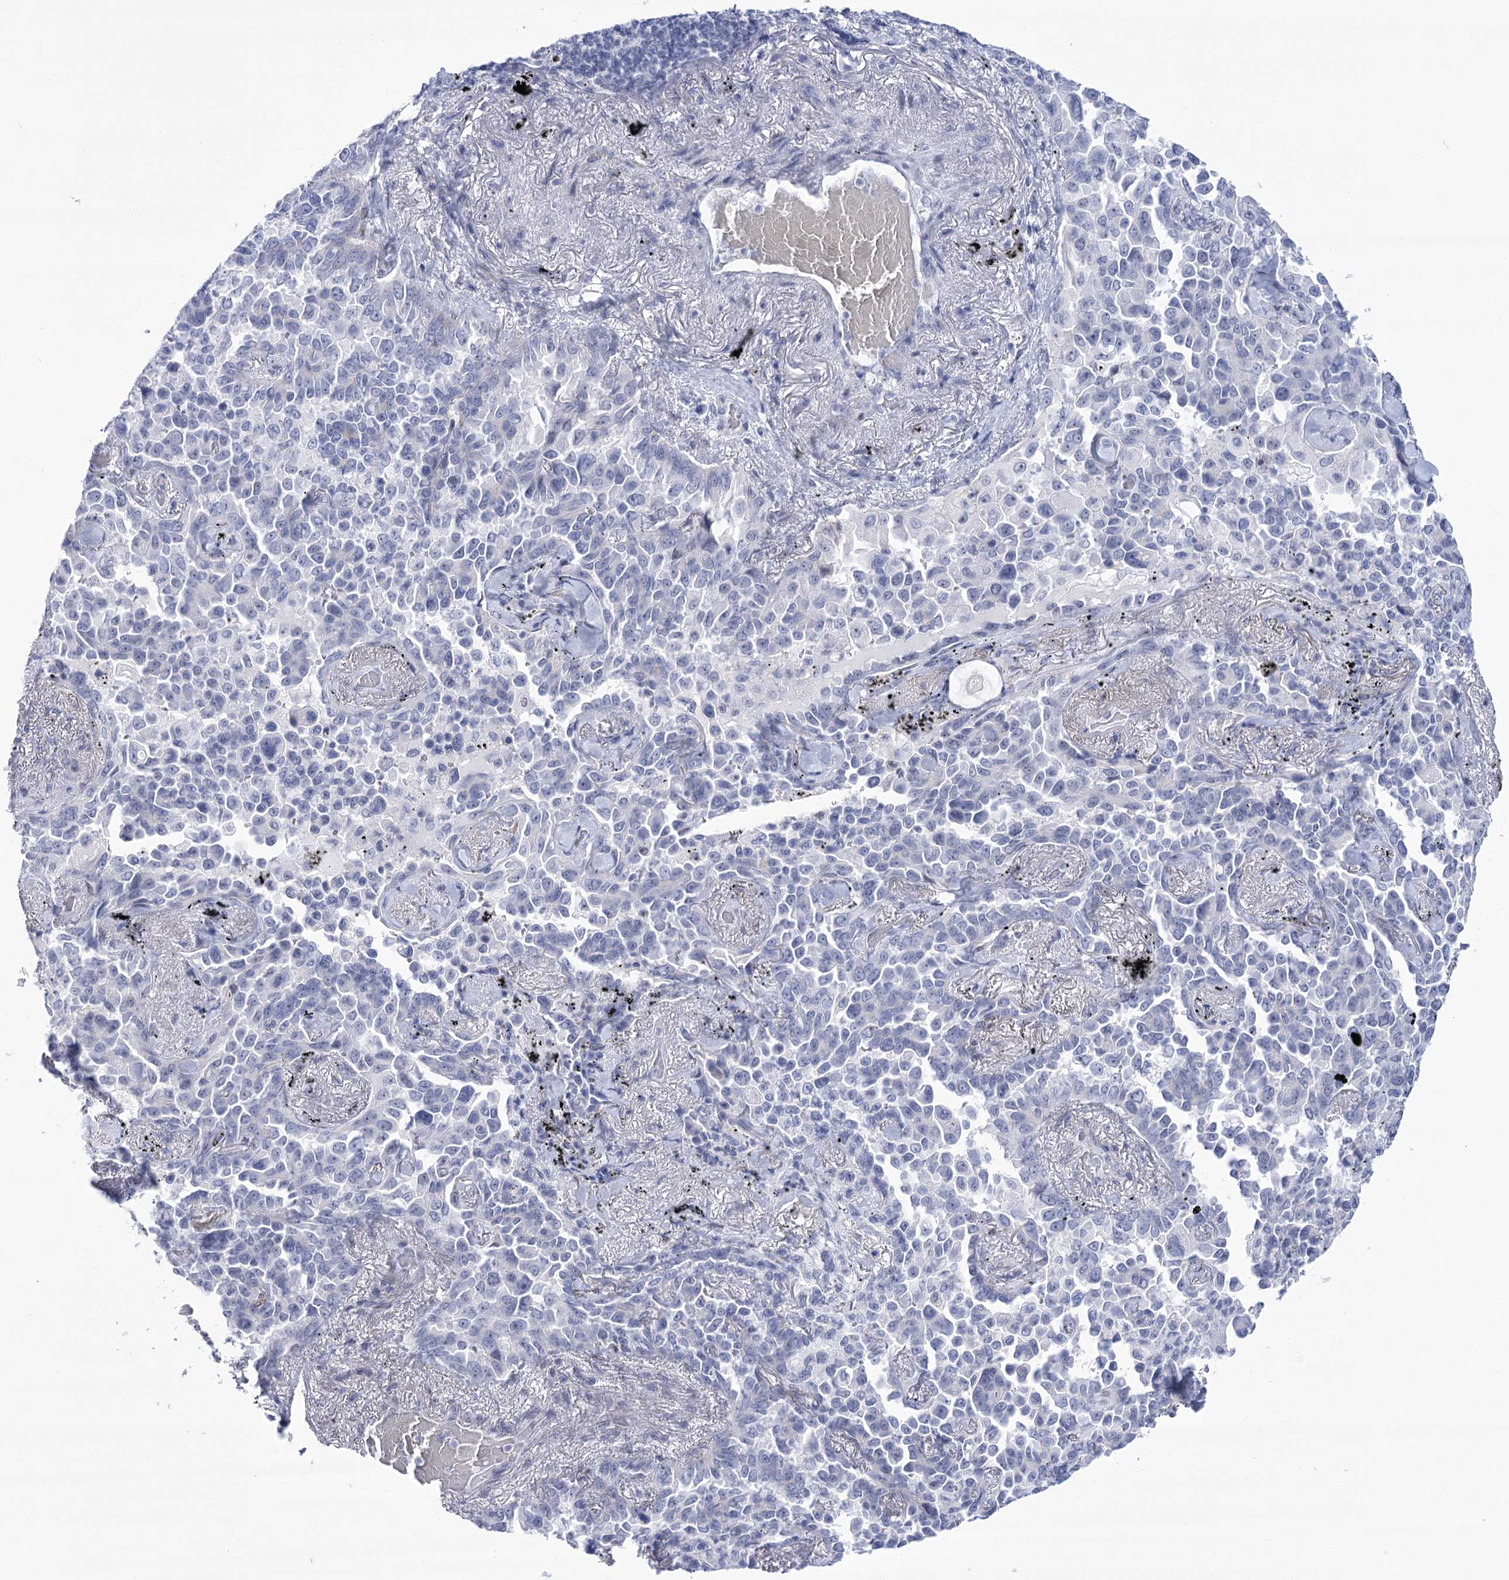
{"staining": {"intensity": "negative", "quantity": "none", "location": "none"}, "tissue": "lung cancer", "cell_type": "Tumor cells", "image_type": "cancer", "snomed": [{"axis": "morphology", "description": "Adenocarcinoma, NOS"}, {"axis": "topography", "description": "Lung"}], "caption": "Immunohistochemistry of lung adenocarcinoma shows no expression in tumor cells. Brightfield microscopy of IHC stained with DAB (3,3'-diaminobenzidine) (brown) and hematoxylin (blue), captured at high magnification.", "gene": "HORMAD1", "patient": {"sex": "female", "age": 67}}